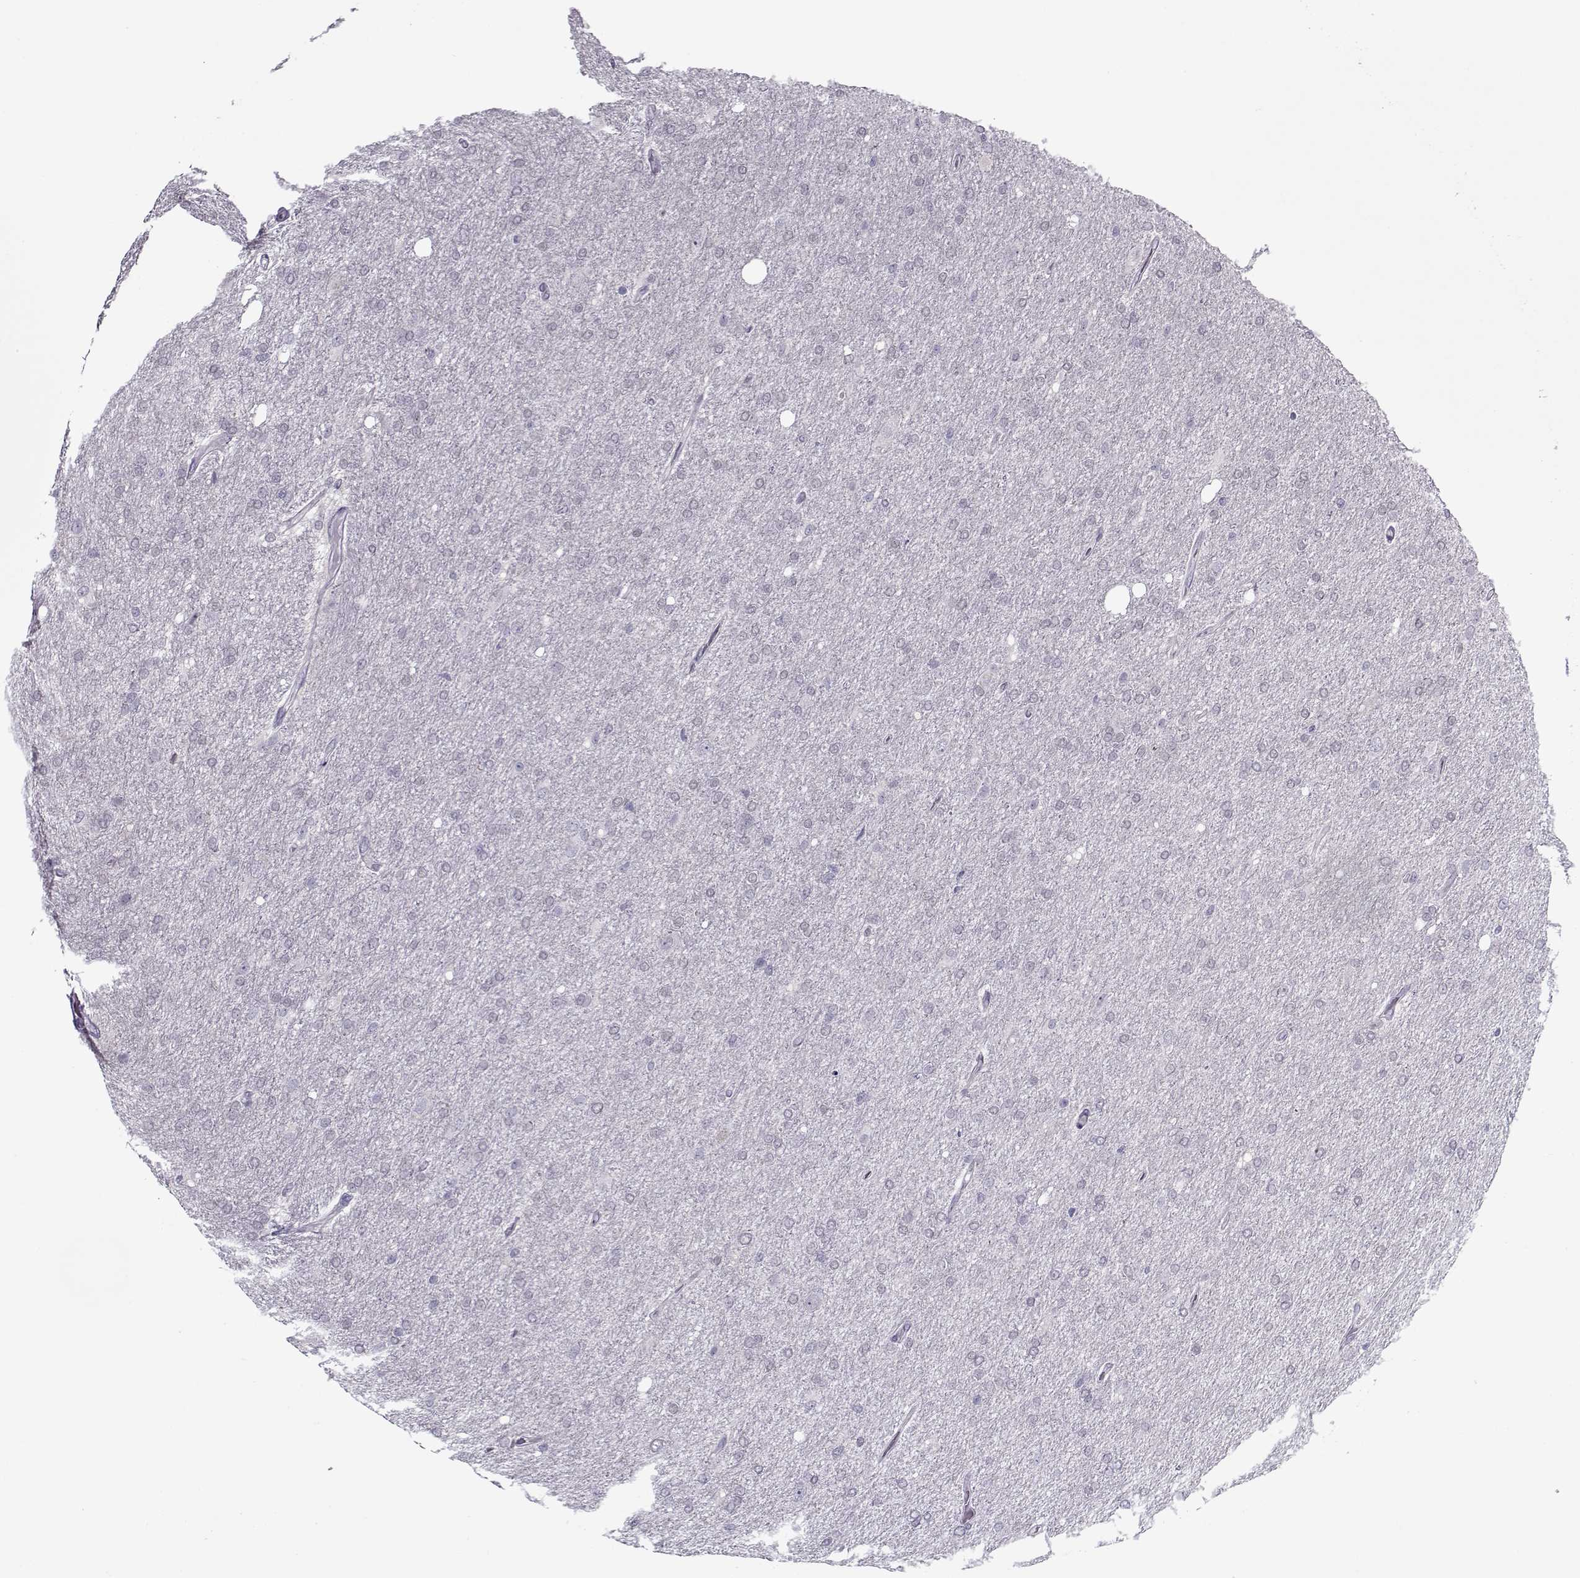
{"staining": {"intensity": "negative", "quantity": "none", "location": "none"}, "tissue": "glioma", "cell_type": "Tumor cells", "image_type": "cancer", "snomed": [{"axis": "morphology", "description": "Glioma, malignant, High grade"}, {"axis": "topography", "description": "Cerebral cortex"}], "caption": "Photomicrograph shows no protein positivity in tumor cells of glioma tissue.", "gene": "CIBAR1", "patient": {"sex": "male", "age": 70}}